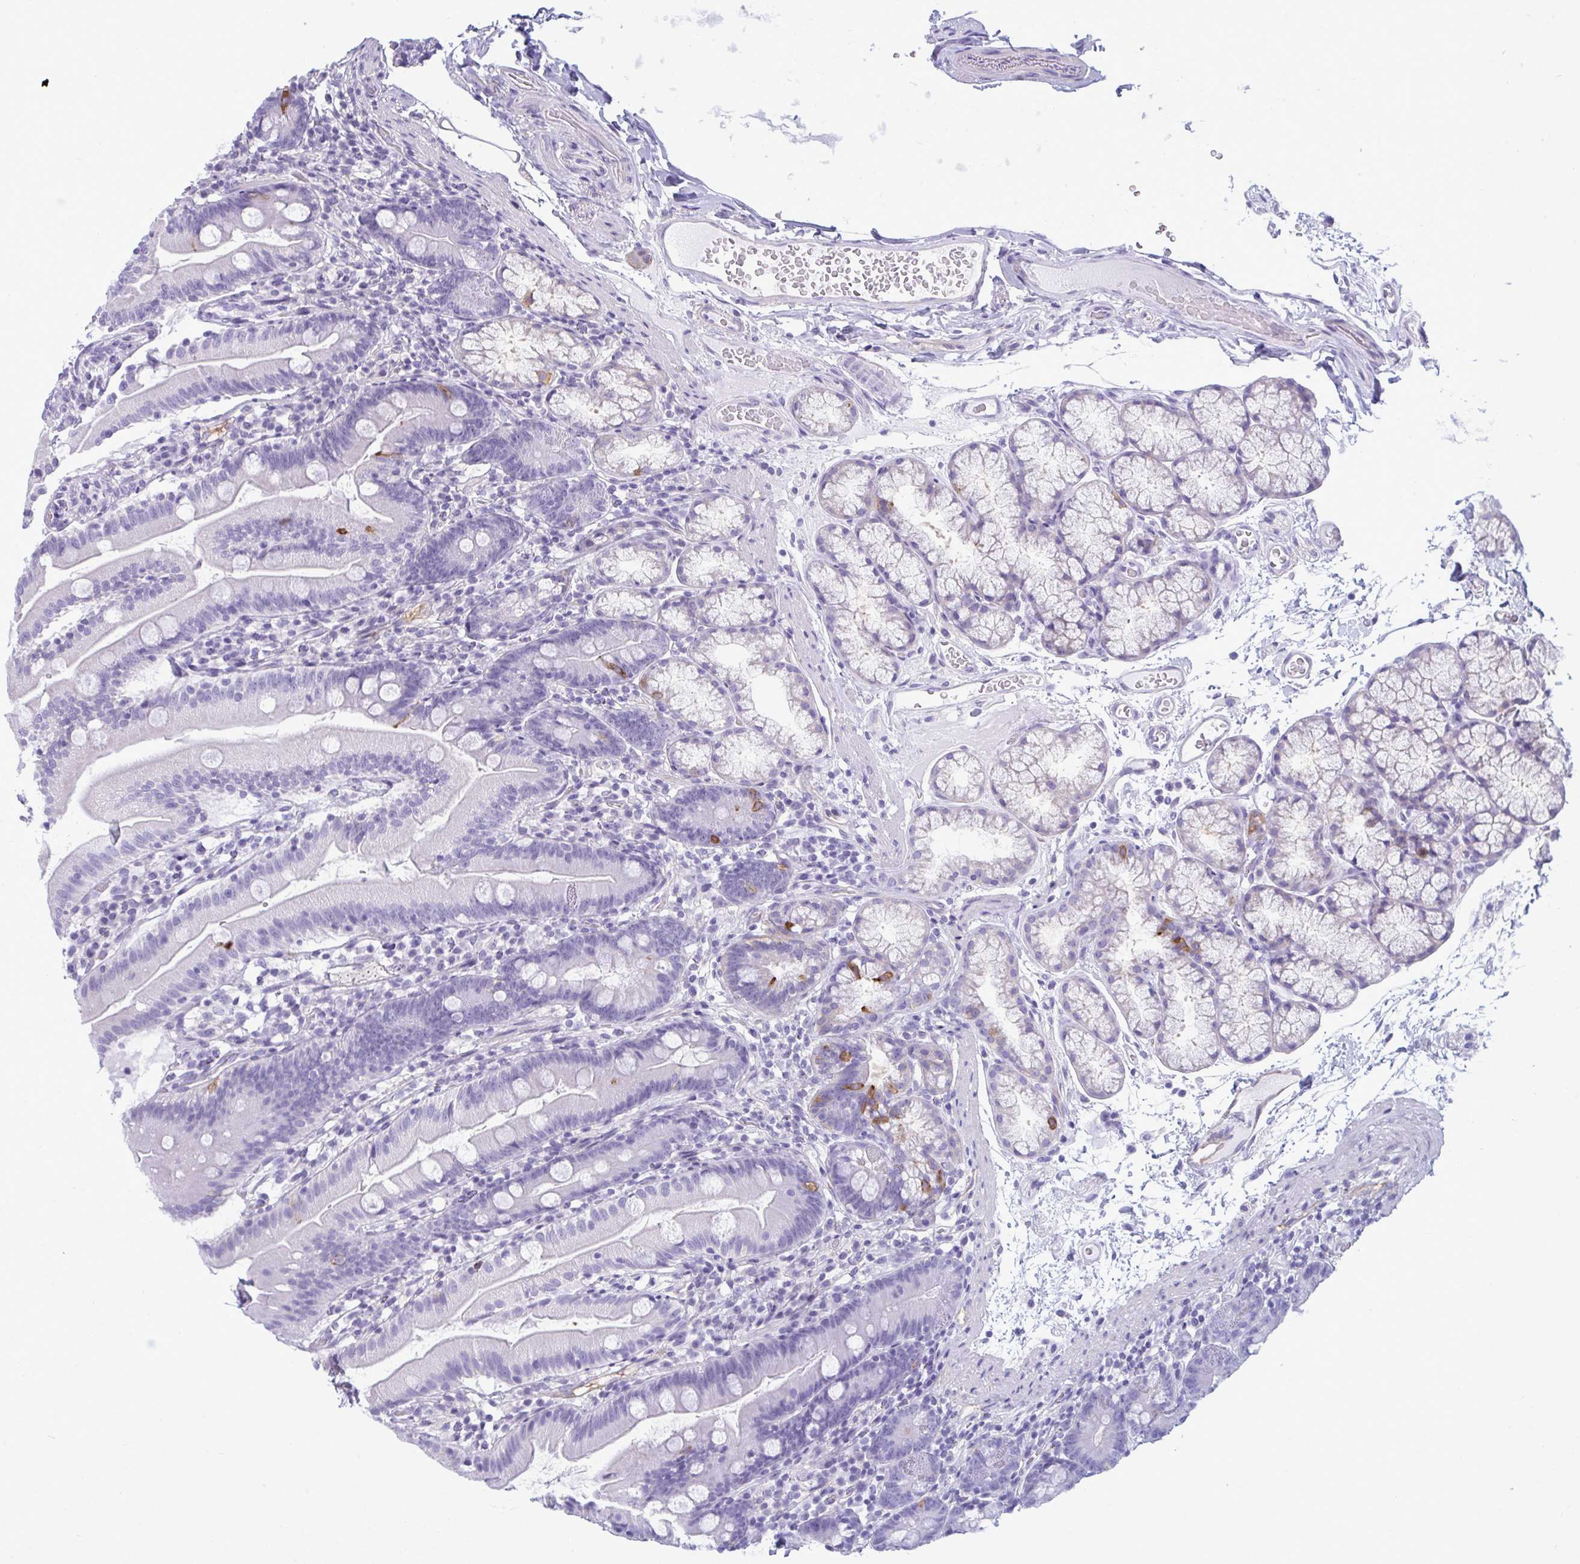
{"staining": {"intensity": "negative", "quantity": "none", "location": "none"}, "tissue": "duodenum", "cell_type": "Glandular cells", "image_type": "normal", "snomed": [{"axis": "morphology", "description": "Normal tissue, NOS"}, {"axis": "topography", "description": "Duodenum"}], "caption": "High power microscopy photomicrograph of an immunohistochemistry histopathology image of benign duodenum, revealing no significant expression in glandular cells.", "gene": "MYH10", "patient": {"sex": "female", "age": 67}}